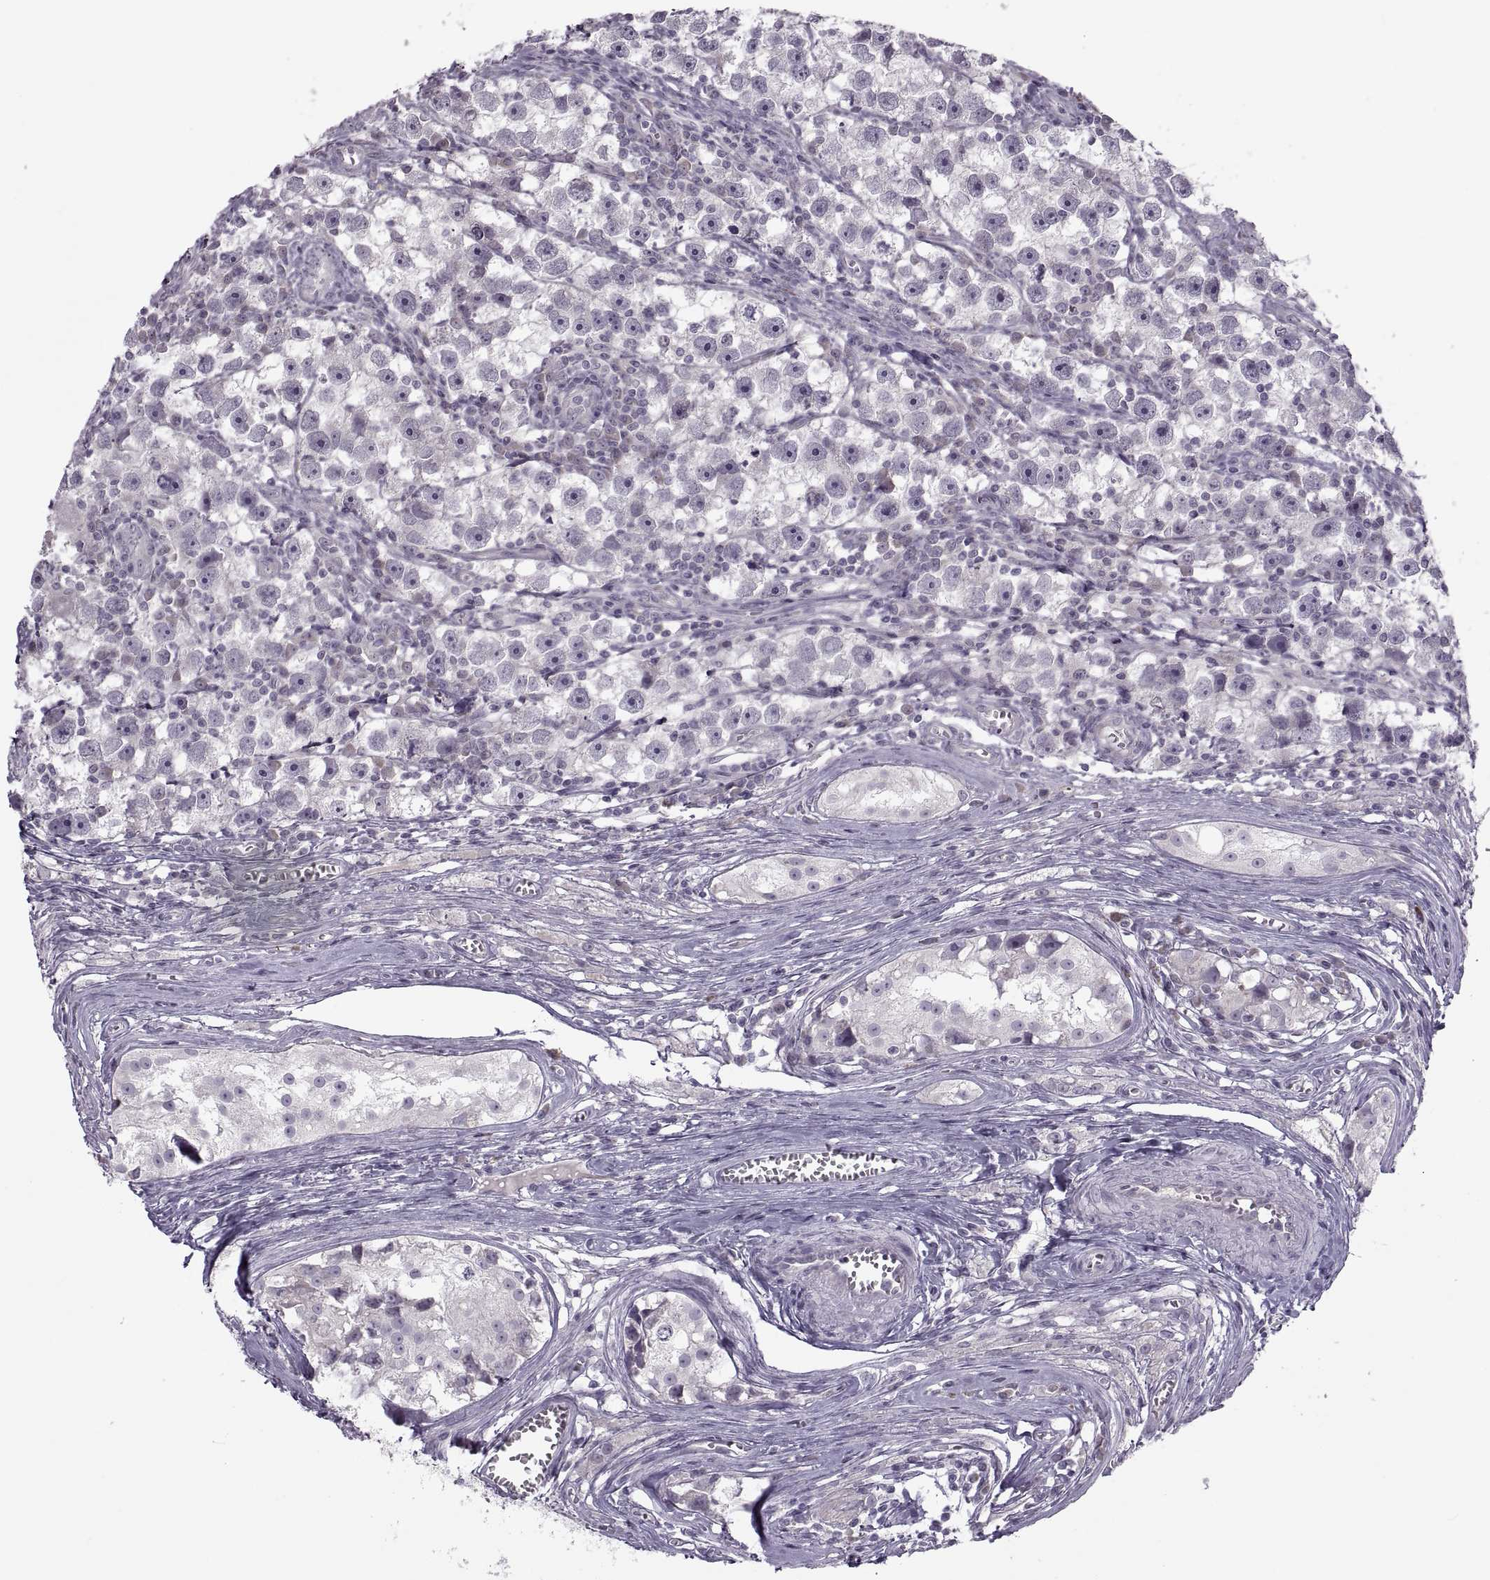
{"staining": {"intensity": "negative", "quantity": "none", "location": "none"}, "tissue": "testis cancer", "cell_type": "Tumor cells", "image_type": "cancer", "snomed": [{"axis": "morphology", "description": "Seminoma, NOS"}, {"axis": "topography", "description": "Testis"}], "caption": "Immunohistochemical staining of testis cancer demonstrates no significant positivity in tumor cells.", "gene": "H2AP", "patient": {"sex": "male", "age": 30}}